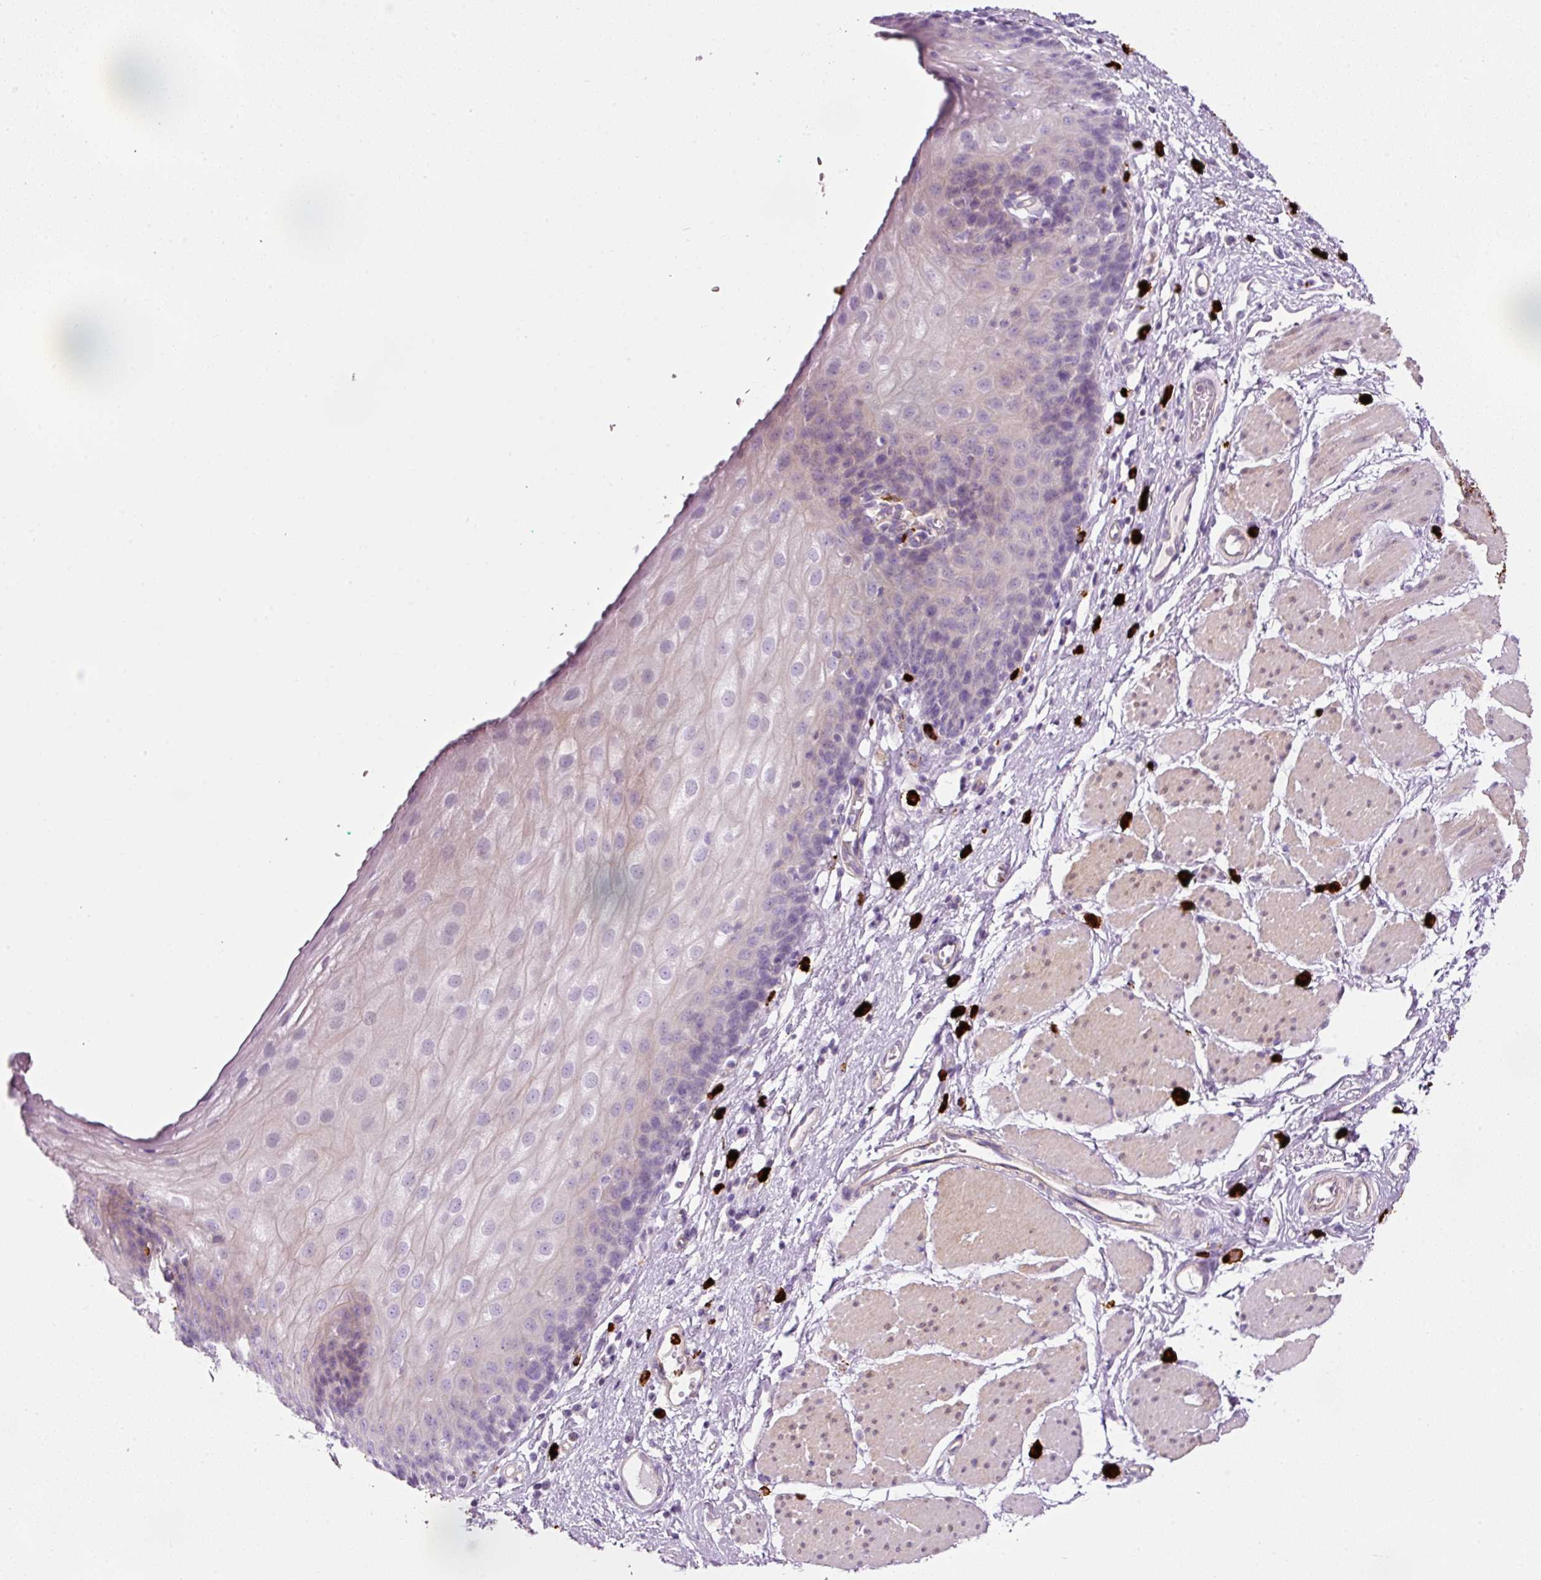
{"staining": {"intensity": "negative", "quantity": "none", "location": "none"}, "tissue": "esophagus", "cell_type": "Squamous epithelial cells", "image_type": "normal", "snomed": [{"axis": "morphology", "description": "Normal tissue, NOS"}, {"axis": "topography", "description": "Esophagus"}], "caption": "Immunohistochemistry of normal esophagus reveals no staining in squamous epithelial cells.", "gene": "MAP3K3", "patient": {"sex": "male", "age": 69}}